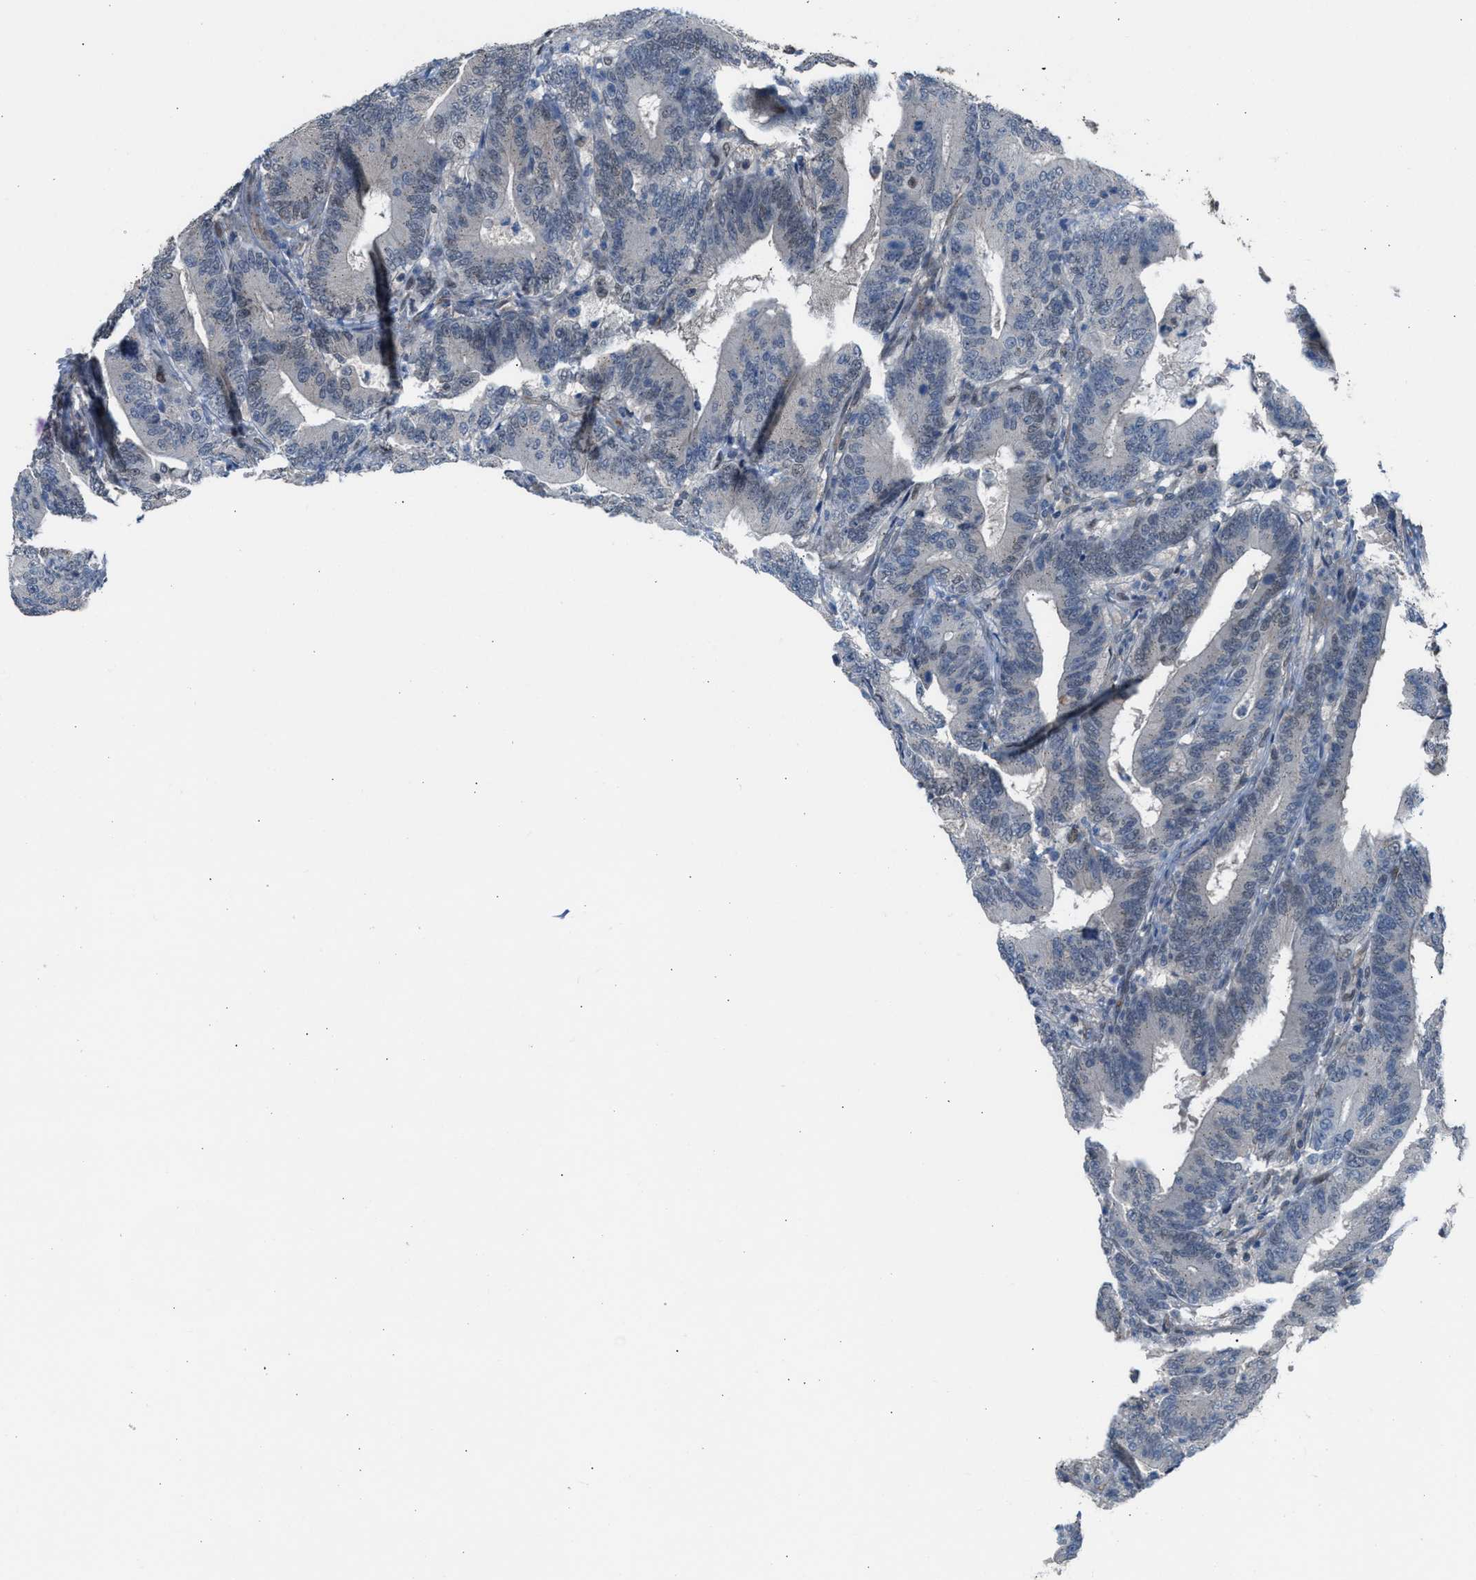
{"staining": {"intensity": "weak", "quantity": "25%-75%", "location": "nuclear"}, "tissue": "colorectal cancer", "cell_type": "Tumor cells", "image_type": "cancer", "snomed": [{"axis": "morphology", "description": "Adenocarcinoma, NOS"}, {"axis": "topography", "description": "Colon"}], "caption": "Protein analysis of colorectal cancer tissue reveals weak nuclear staining in about 25%-75% of tumor cells. (DAB IHC with brightfield microscopy, high magnification).", "gene": "CRTC1", "patient": {"sex": "female", "age": 66}}